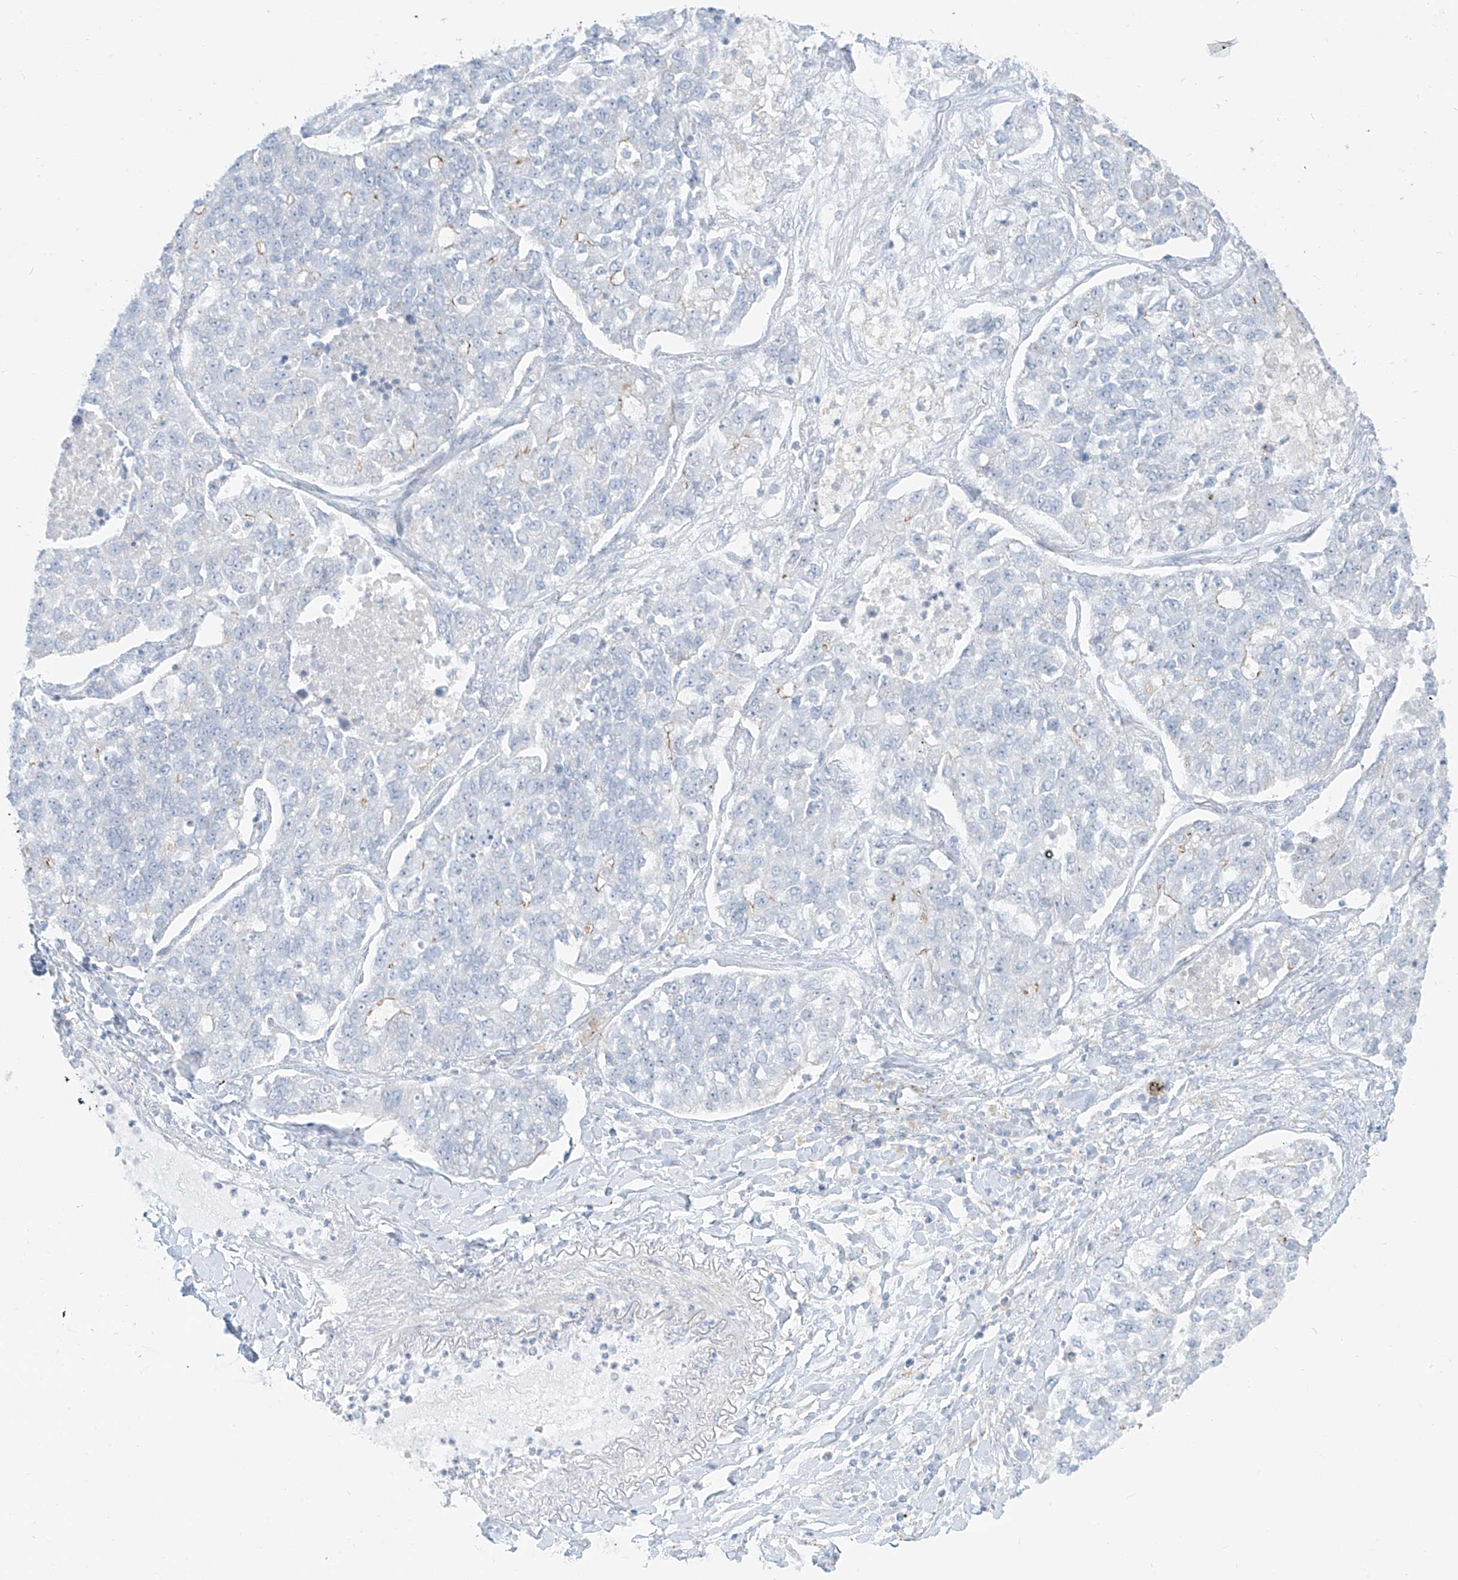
{"staining": {"intensity": "negative", "quantity": "none", "location": "none"}, "tissue": "lung cancer", "cell_type": "Tumor cells", "image_type": "cancer", "snomed": [{"axis": "morphology", "description": "Adenocarcinoma, NOS"}, {"axis": "topography", "description": "Lung"}], "caption": "Immunohistochemistry histopathology image of neoplastic tissue: lung adenocarcinoma stained with DAB reveals no significant protein positivity in tumor cells. (DAB immunohistochemistry (IHC) visualized using brightfield microscopy, high magnification).", "gene": "SLC35F6", "patient": {"sex": "male", "age": 49}}